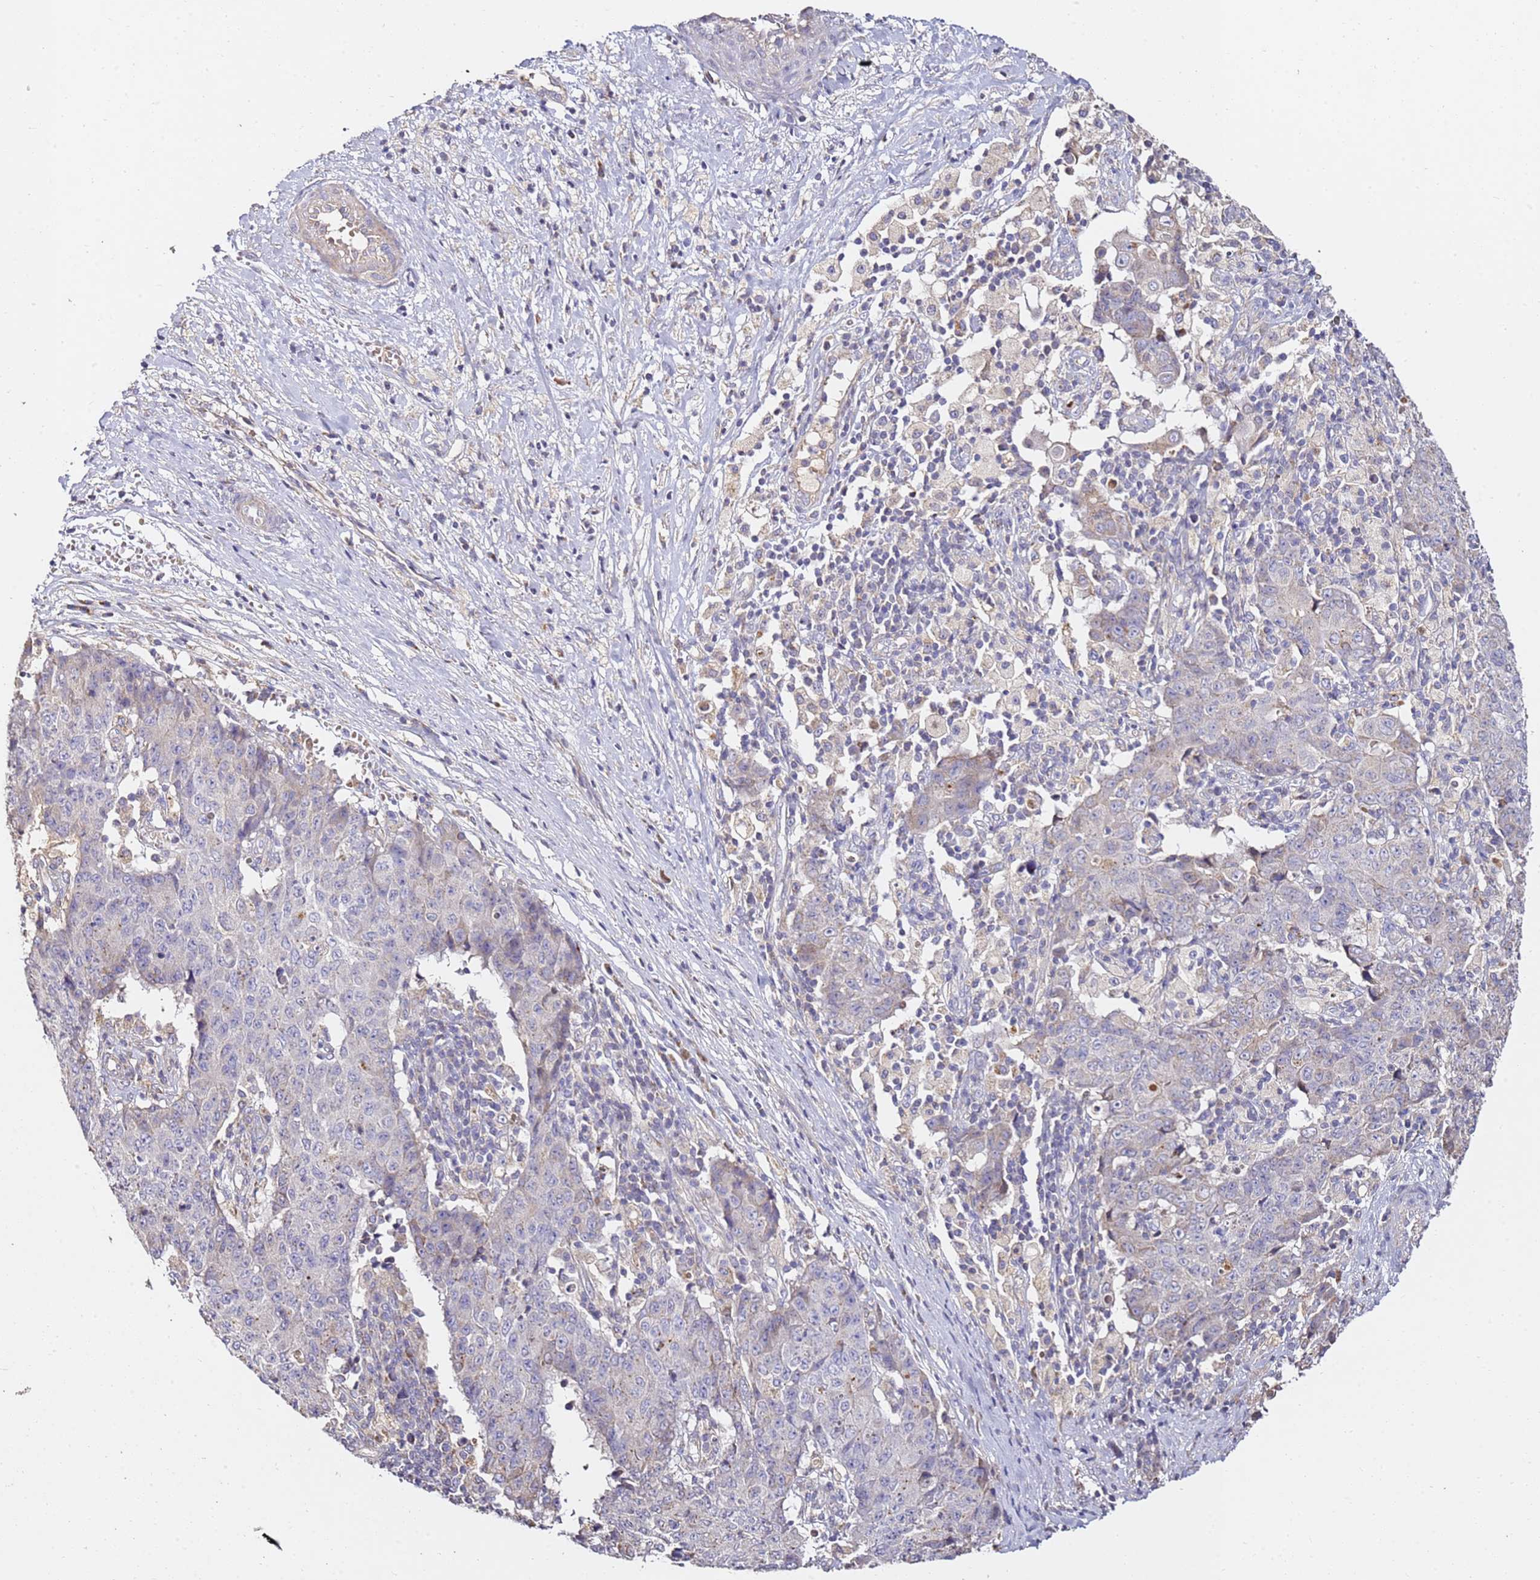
{"staining": {"intensity": "negative", "quantity": "none", "location": "none"}, "tissue": "ovarian cancer", "cell_type": "Tumor cells", "image_type": "cancer", "snomed": [{"axis": "morphology", "description": "Carcinoma, endometroid"}, {"axis": "topography", "description": "Ovary"}], "caption": "Protein analysis of ovarian endometroid carcinoma demonstrates no significant expression in tumor cells.", "gene": "OR2B11", "patient": {"sex": "female", "age": 42}}